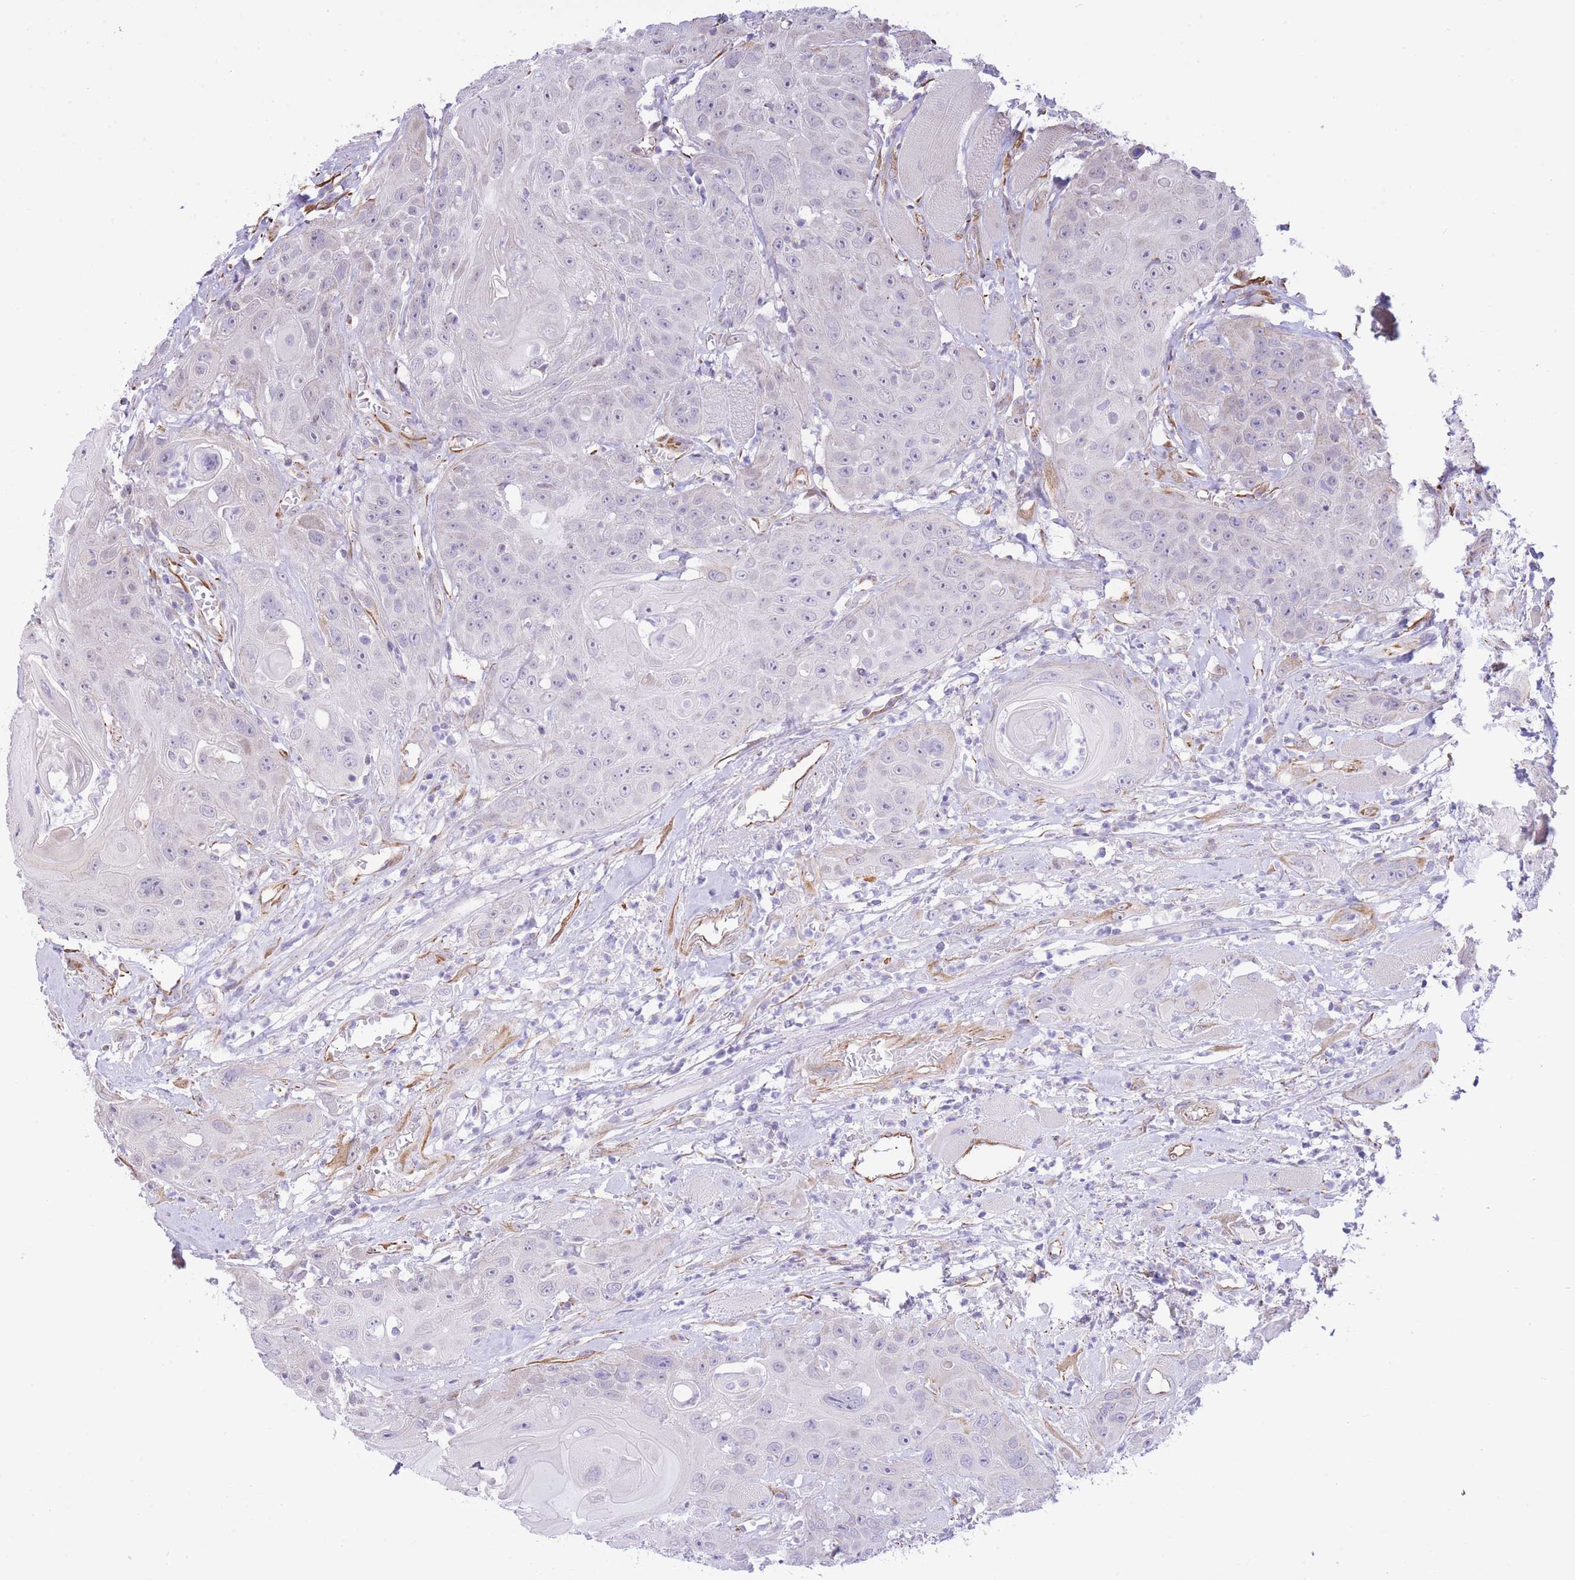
{"staining": {"intensity": "negative", "quantity": "none", "location": "none"}, "tissue": "head and neck cancer", "cell_type": "Tumor cells", "image_type": "cancer", "snomed": [{"axis": "morphology", "description": "Squamous cell carcinoma, NOS"}, {"axis": "topography", "description": "Head-Neck"}], "caption": "This is an immunohistochemistry photomicrograph of head and neck cancer. There is no staining in tumor cells.", "gene": "PSG8", "patient": {"sex": "female", "age": 59}}